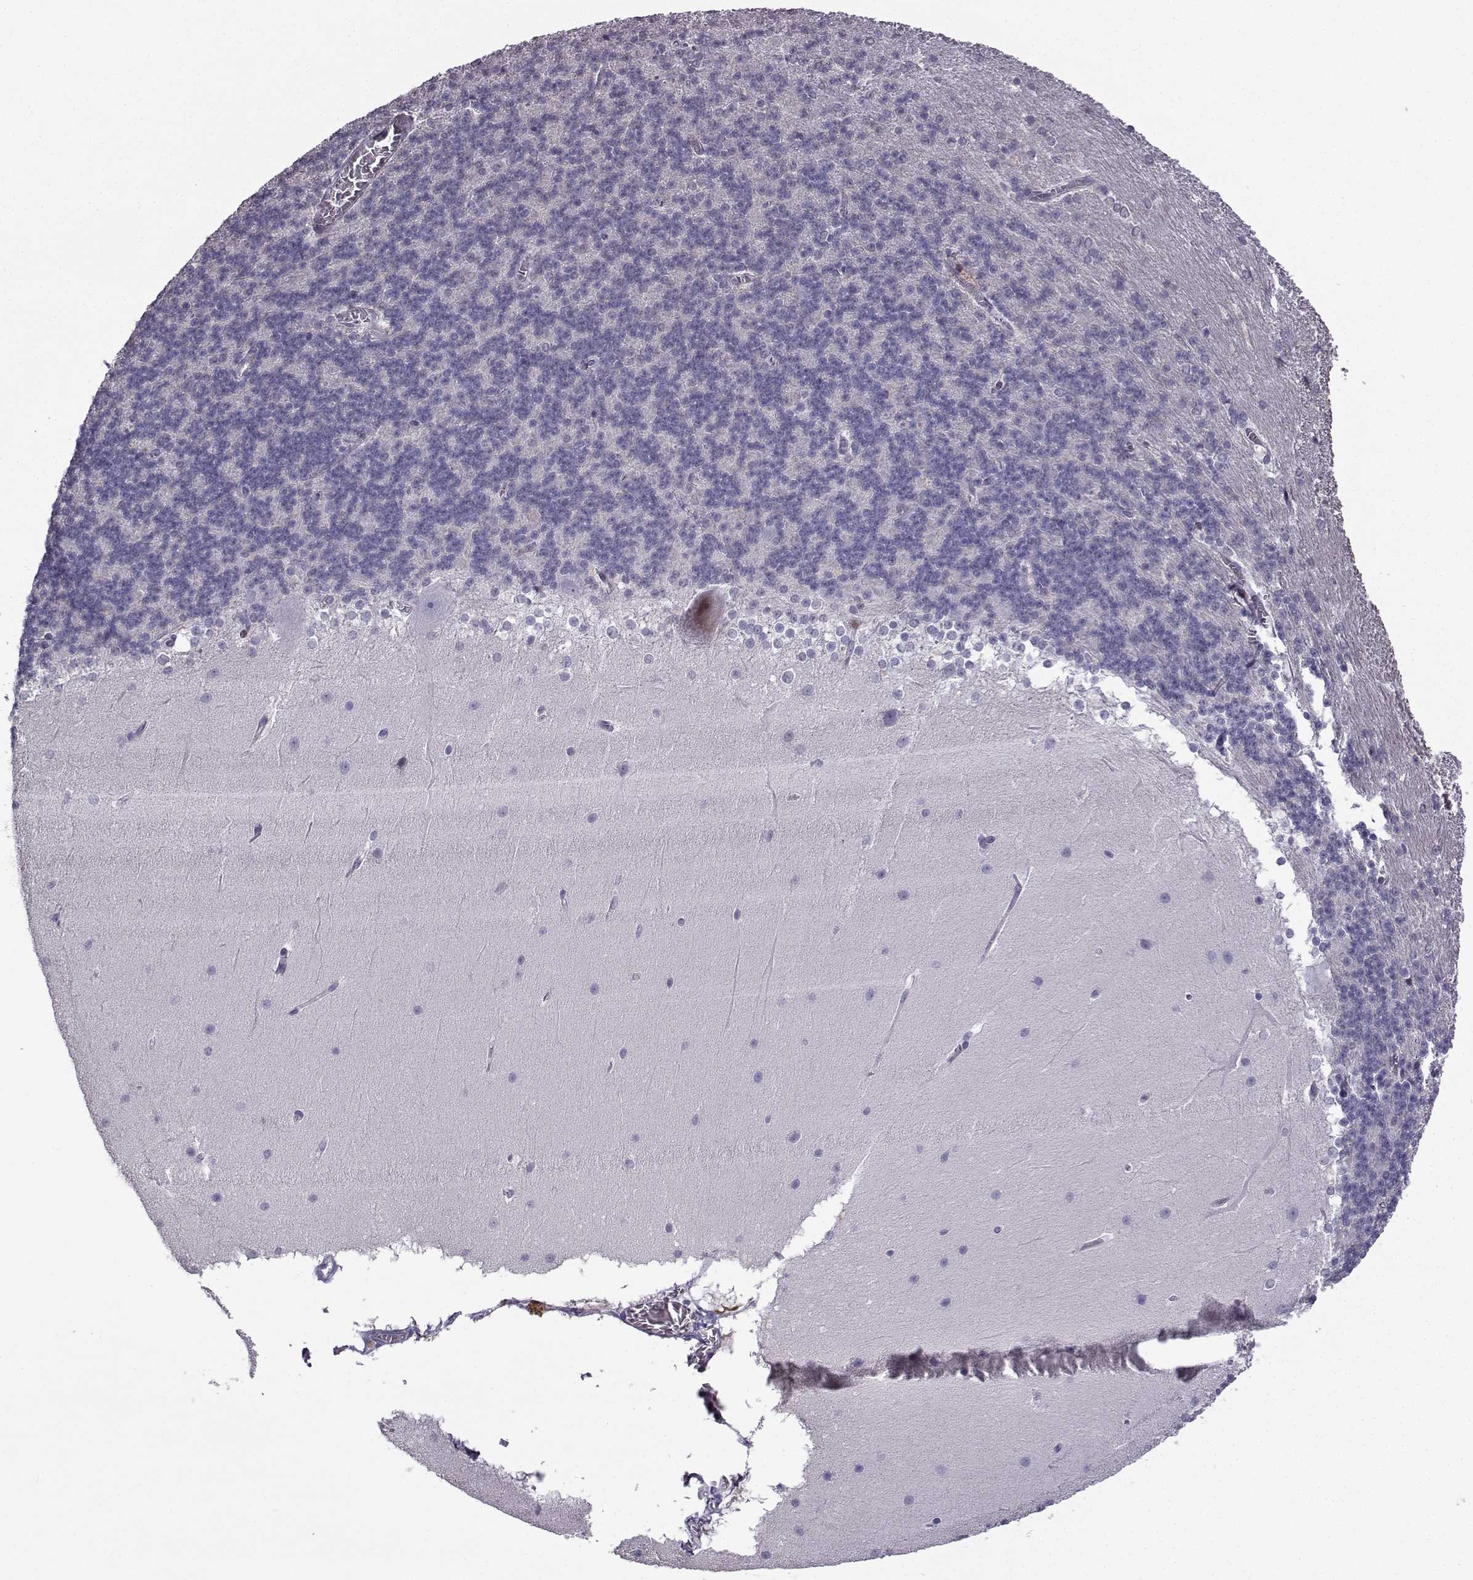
{"staining": {"intensity": "negative", "quantity": "none", "location": "none"}, "tissue": "cerebellum", "cell_type": "Cells in granular layer", "image_type": "normal", "snomed": [{"axis": "morphology", "description": "Normal tissue, NOS"}, {"axis": "topography", "description": "Cerebellum"}], "caption": "IHC image of benign human cerebellum stained for a protein (brown), which demonstrates no positivity in cells in granular layer. (IHC, brightfield microscopy, high magnification).", "gene": "CFAP70", "patient": {"sex": "female", "age": 19}}